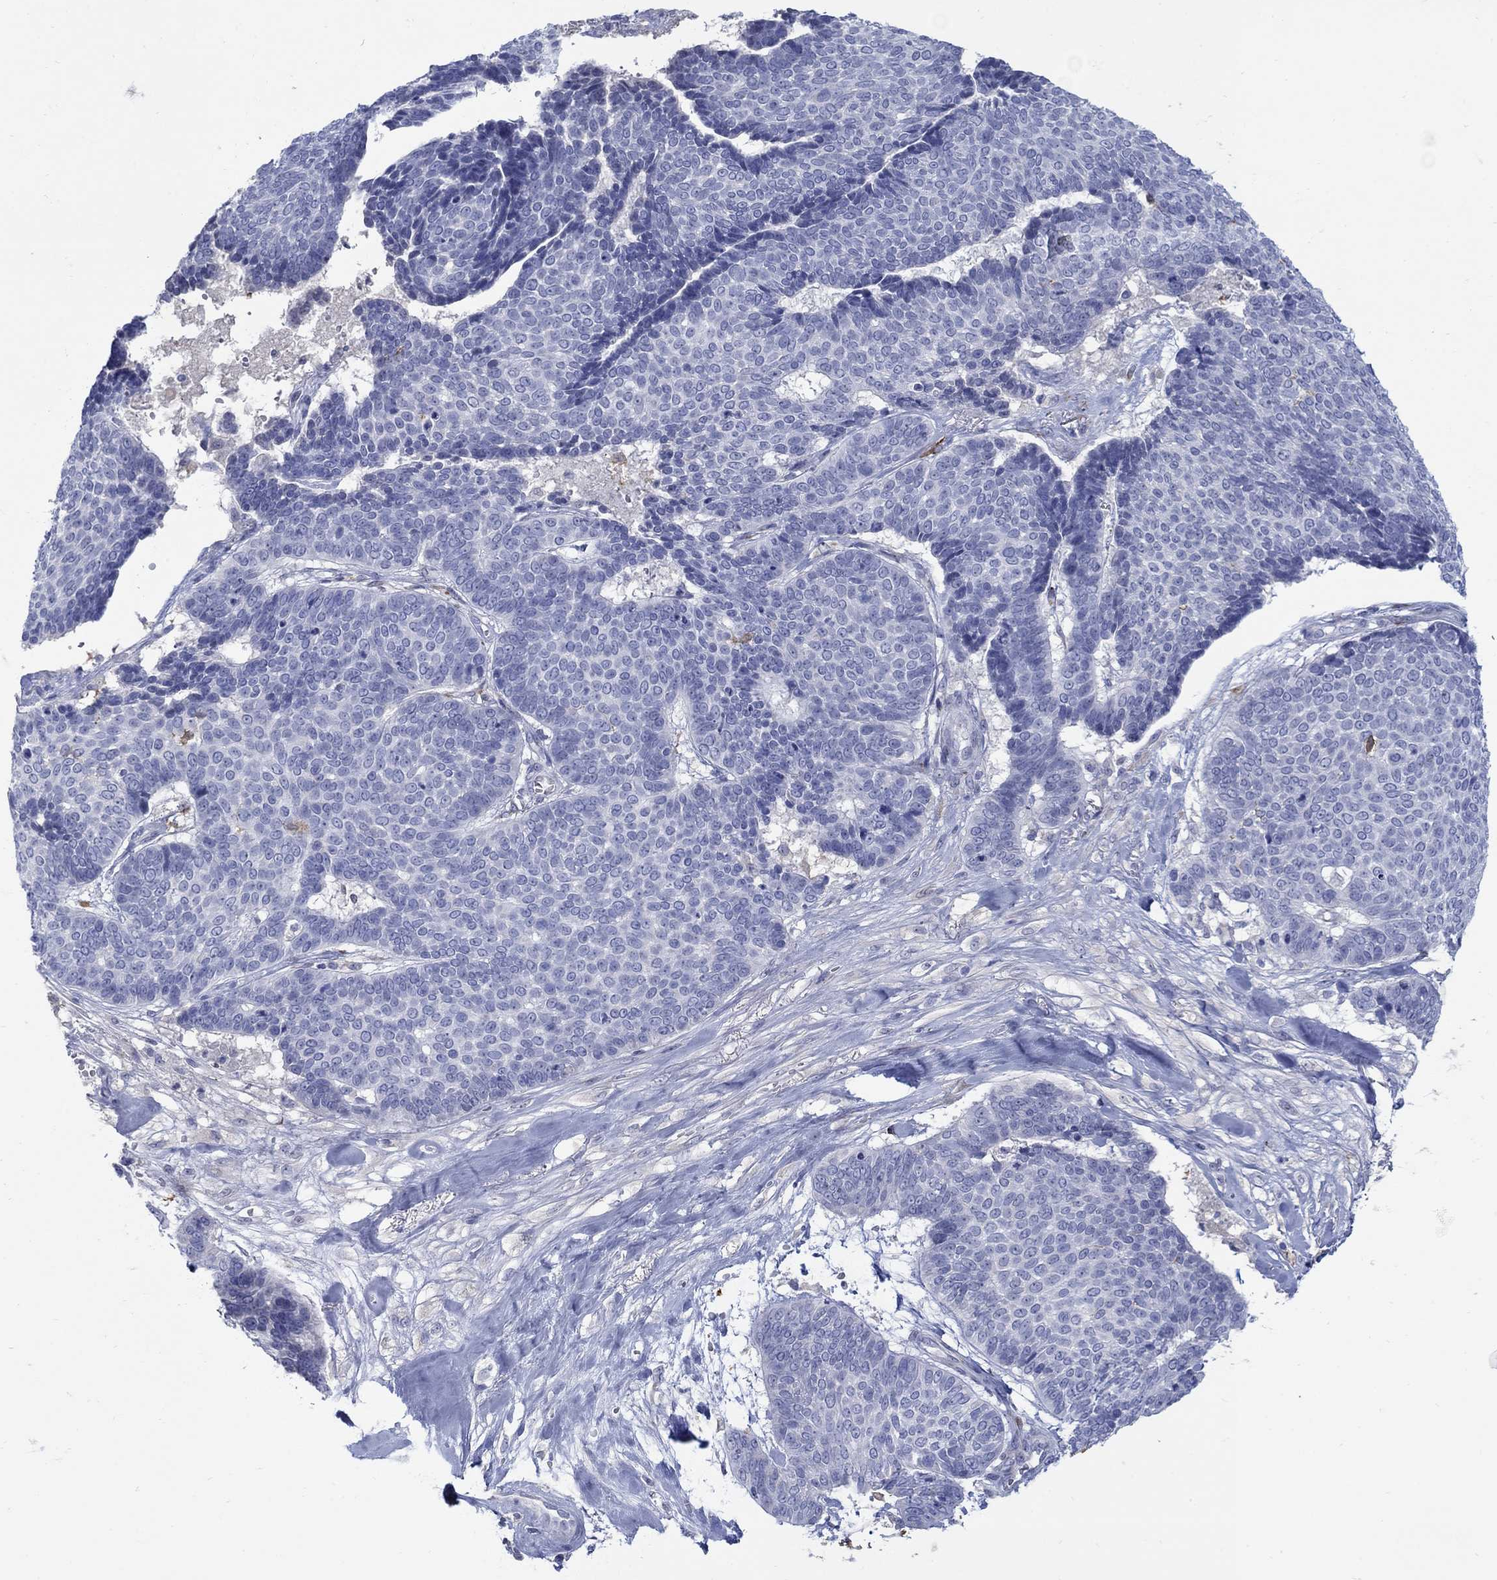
{"staining": {"intensity": "negative", "quantity": "none", "location": "none"}, "tissue": "skin cancer", "cell_type": "Tumor cells", "image_type": "cancer", "snomed": [{"axis": "morphology", "description": "Basal cell carcinoma"}, {"axis": "topography", "description": "Skin"}], "caption": "A histopathology image of human basal cell carcinoma (skin) is negative for staining in tumor cells. Brightfield microscopy of immunohistochemistry stained with DAB (brown) and hematoxylin (blue), captured at high magnification.", "gene": "REEP2", "patient": {"sex": "male", "age": 86}}